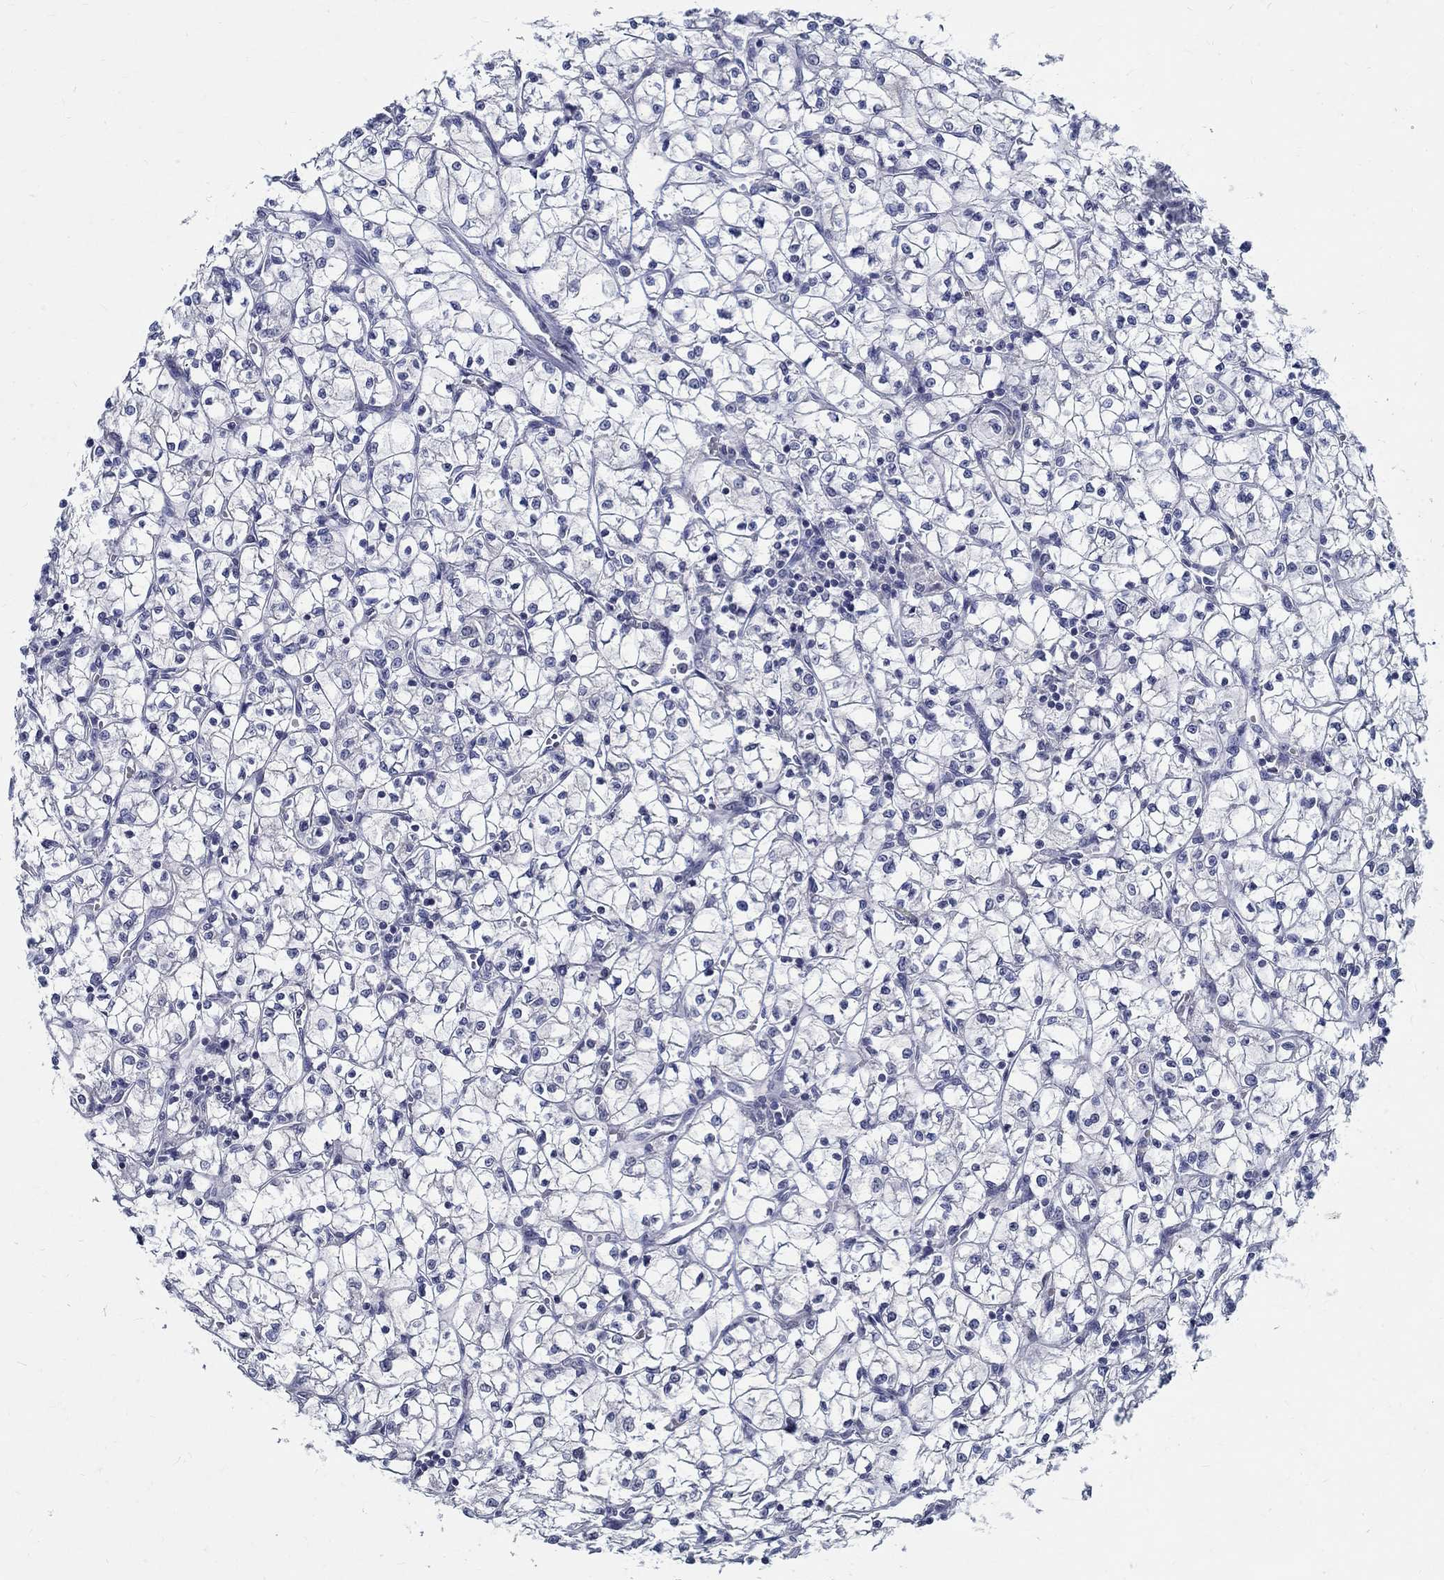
{"staining": {"intensity": "negative", "quantity": "none", "location": "none"}, "tissue": "renal cancer", "cell_type": "Tumor cells", "image_type": "cancer", "snomed": [{"axis": "morphology", "description": "Adenocarcinoma, NOS"}, {"axis": "topography", "description": "Kidney"}], "caption": "Immunohistochemistry photomicrograph of neoplastic tissue: human adenocarcinoma (renal) stained with DAB exhibits no significant protein expression in tumor cells.", "gene": "CETN1", "patient": {"sex": "female", "age": 64}}